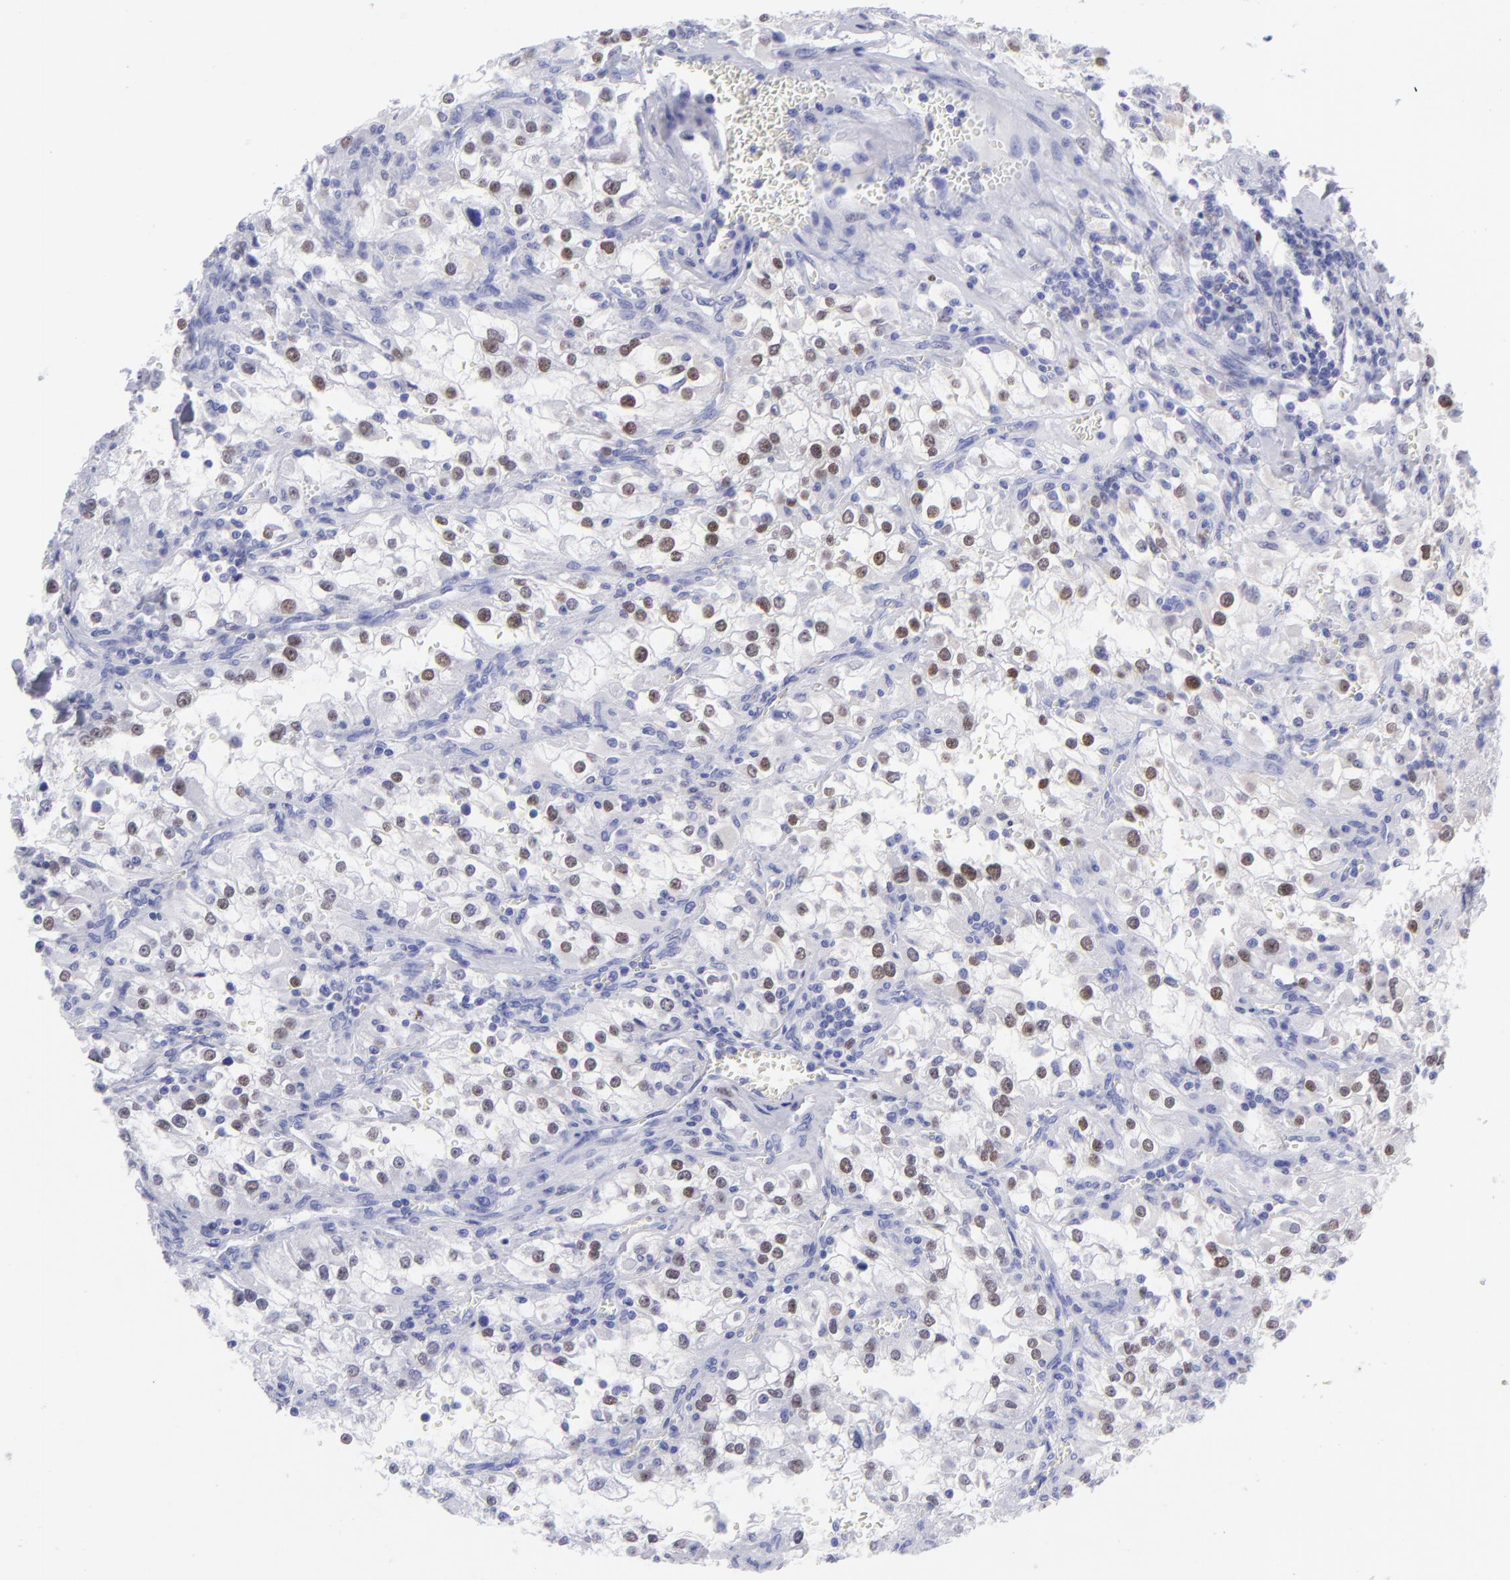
{"staining": {"intensity": "weak", "quantity": "25%-75%", "location": "nuclear"}, "tissue": "renal cancer", "cell_type": "Tumor cells", "image_type": "cancer", "snomed": [{"axis": "morphology", "description": "Adenocarcinoma, NOS"}, {"axis": "topography", "description": "Kidney"}], "caption": "A high-resolution image shows immunohistochemistry staining of renal cancer, which exhibits weak nuclear positivity in approximately 25%-75% of tumor cells. (Brightfield microscopy of DAB IHC at high magnification).", "gene": "MITF", "patient": {"sex": "female", "age": 52}}